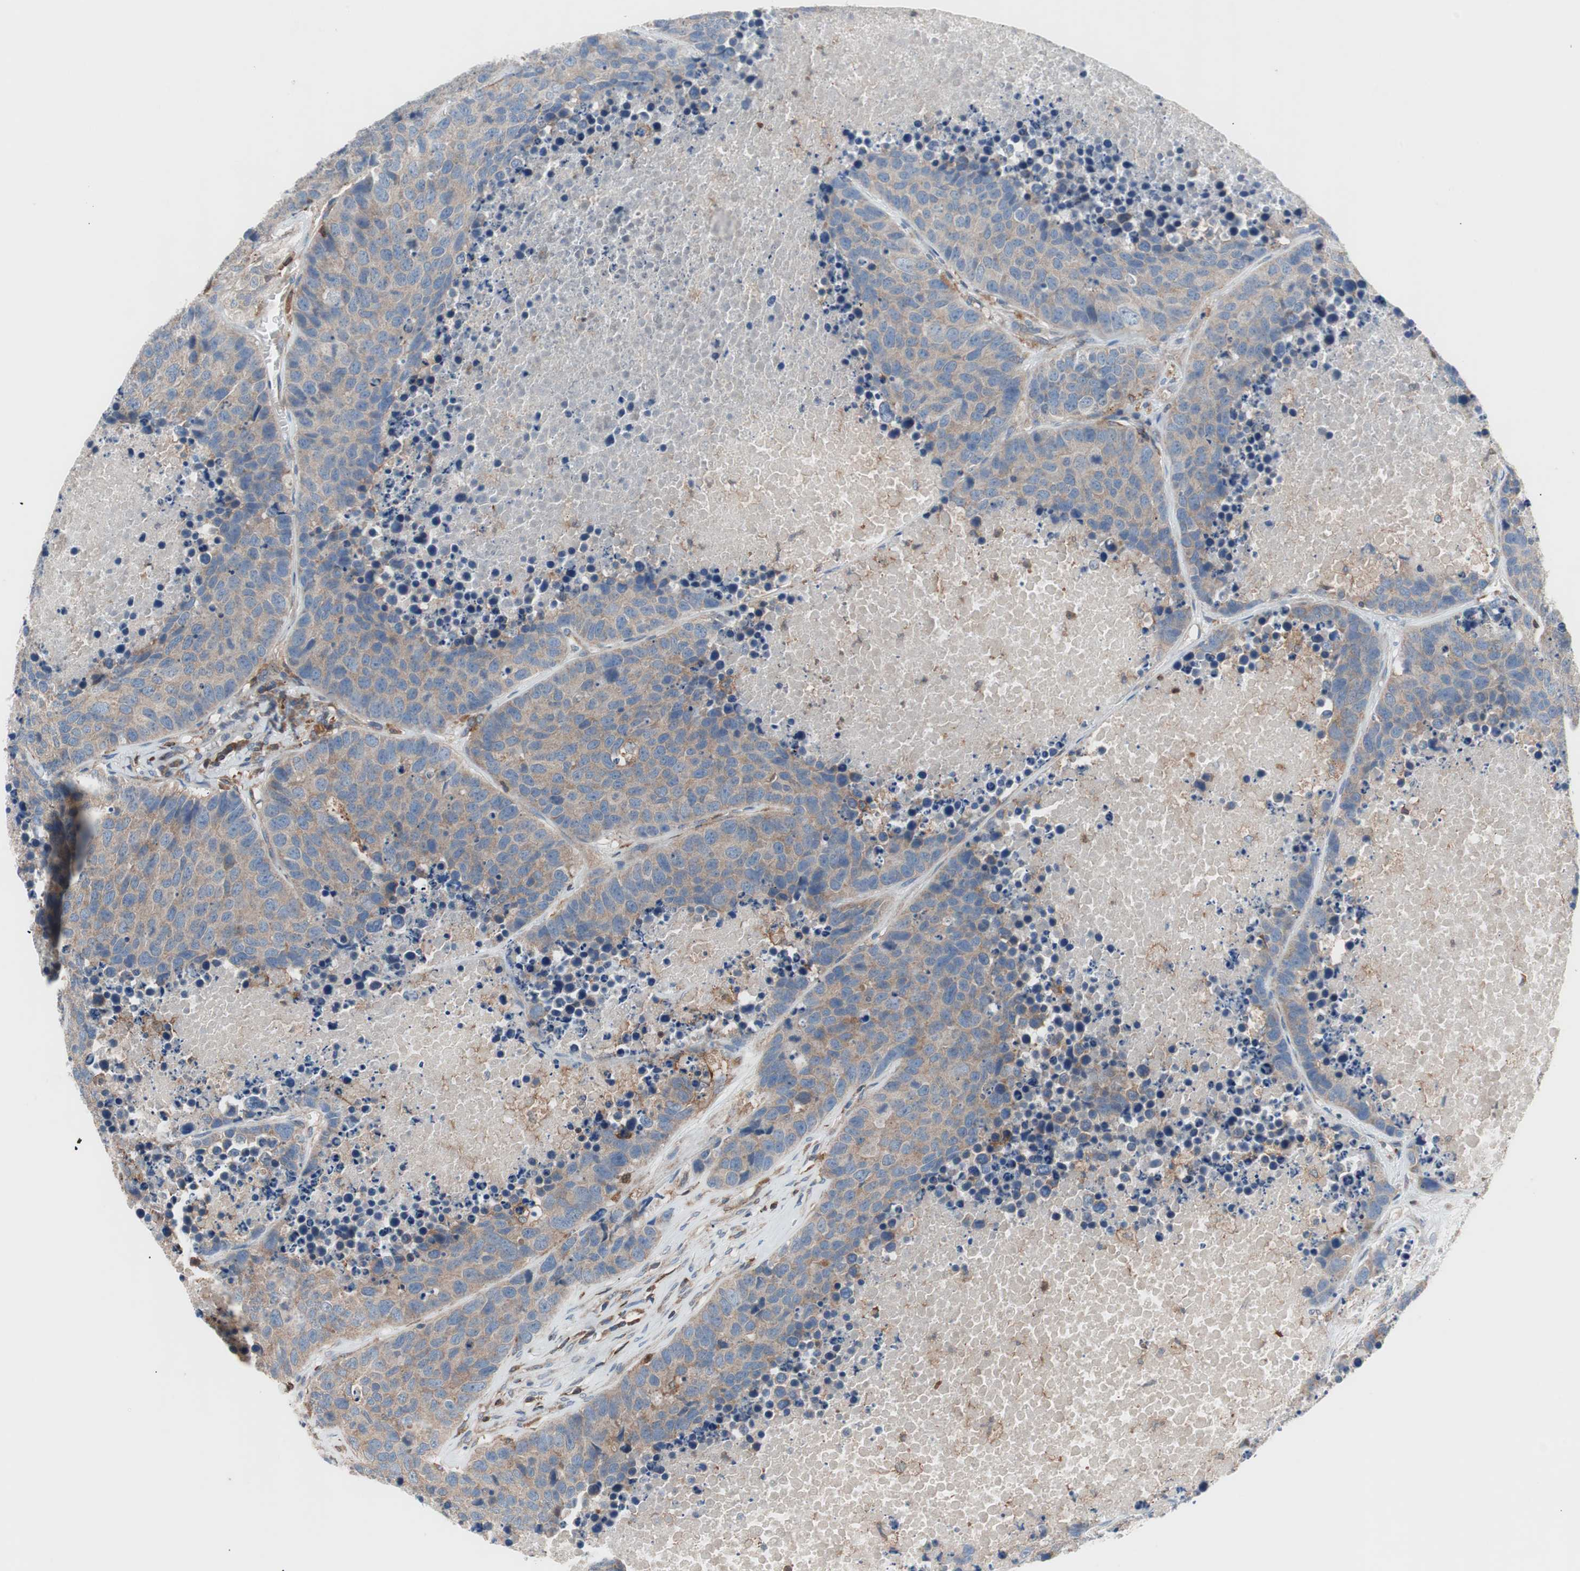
{"staining": {"intensity": "moderate", "quantity": ">75%", "location": "cytoplasmic/membranous"}, "tissue": "carcinoid", "cell_type": "Tumor cells", "image_type": "cancer", "snomed": [{"axis": "morphology", "description": "Carcinoid, malignant, NOS"}, {"axis": "topography", "description": "Lung"}], "caption": "Carcinoid was stained to show a protein in brown. There is medium levels of moderate cytoplasmic/membranous staining in approximately >75% of tumor cells. (brown staining indicates protein expression, while blue staining denotes nuclei).", "gene": "PIK3R1", "patient": {"sex": "male", "age": 60}}